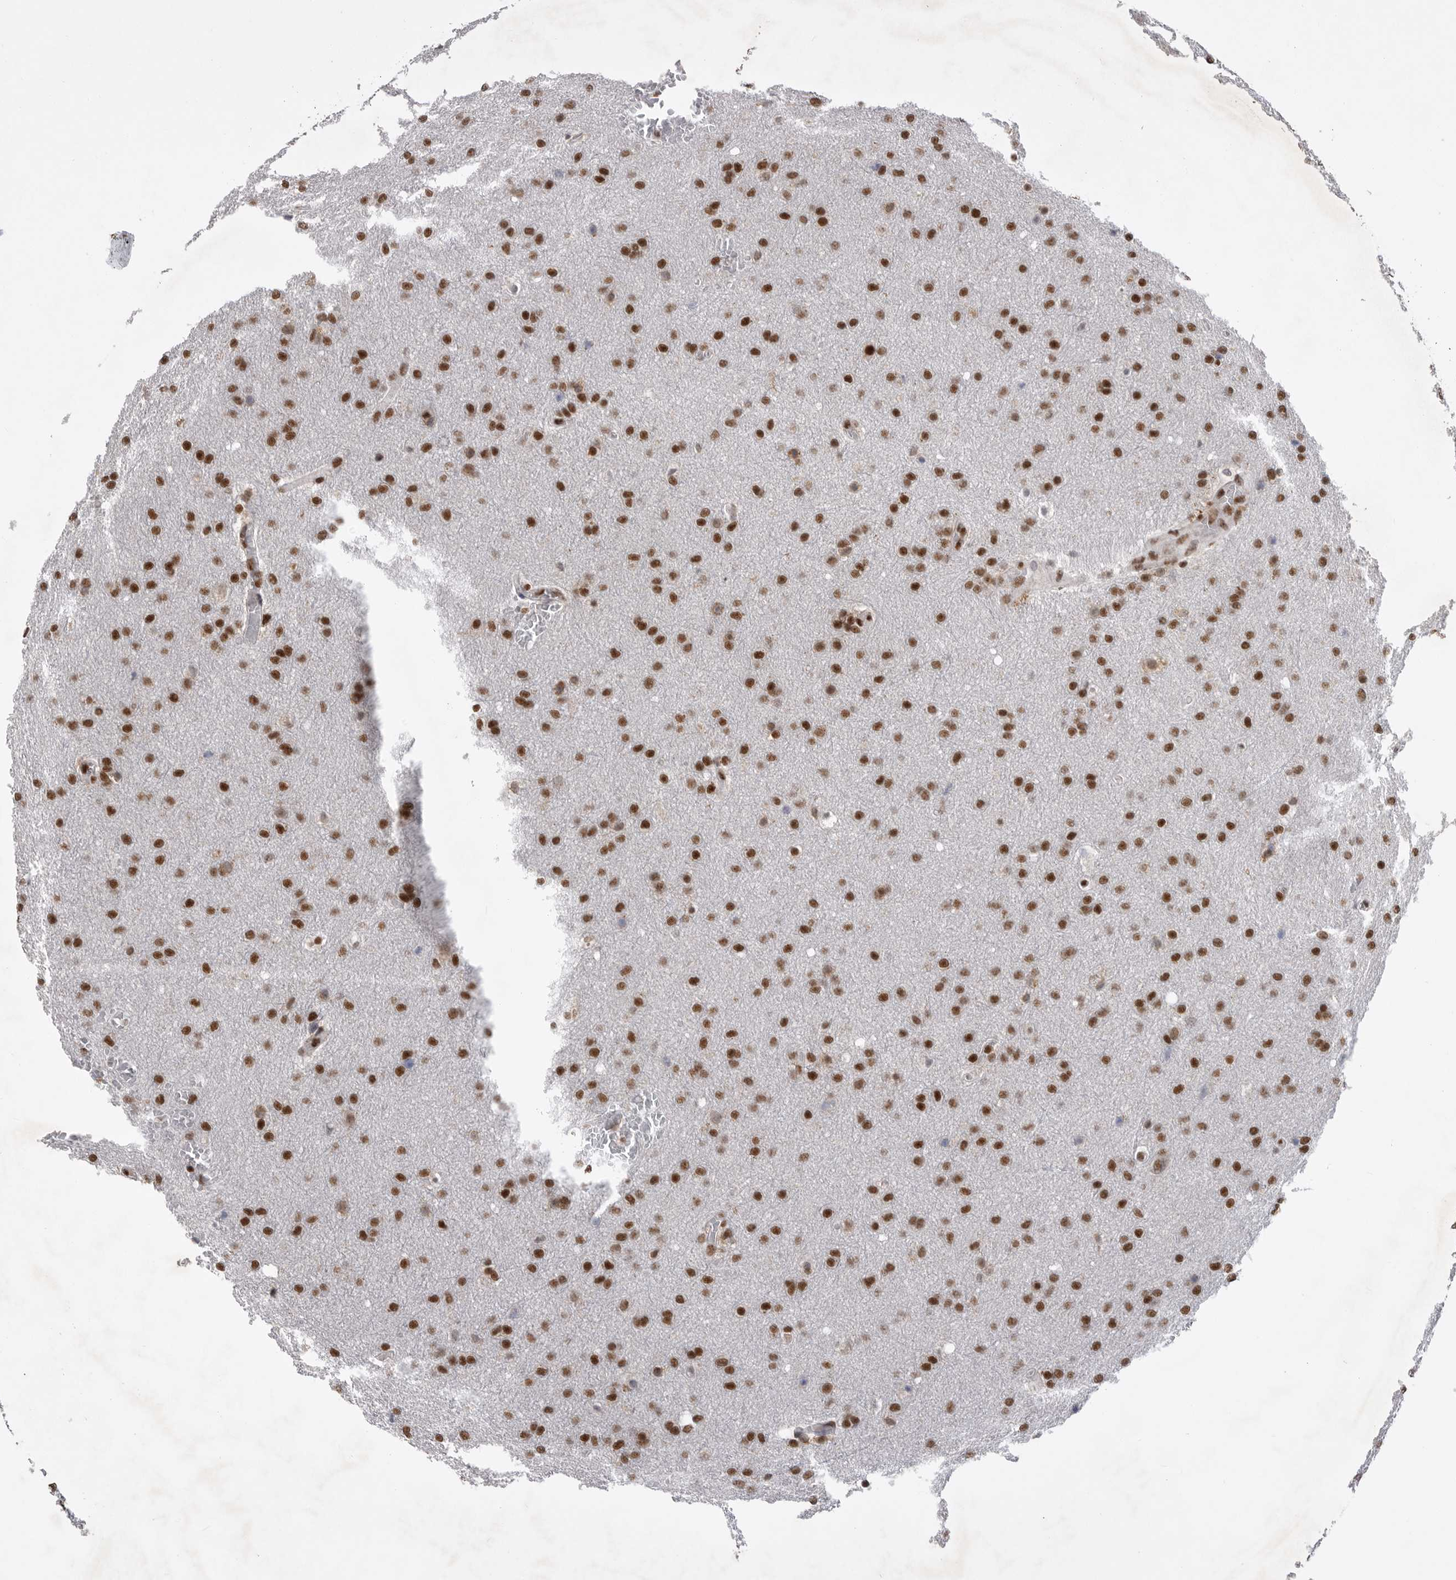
{"staining": {"intensity": "strong", "quantity": ">75%", "location": "nuclear"}, "tissue": "glioma", "cell_type": "Tumor cells", "image_type": "cancer", "snomed": [{"axis": "morphology", "description": "Glioma, malignant, Low grade"}, {"axis": "topography", "description": "Brain"}], "caption": "Immunohistochemical staining of low-grade glioma (malignant) exhibits high levels of strong nuclear staining in about >75% of tumor cells.", "gene": "PPP1R8", "patient": {"sex": "female", "age": 37}}